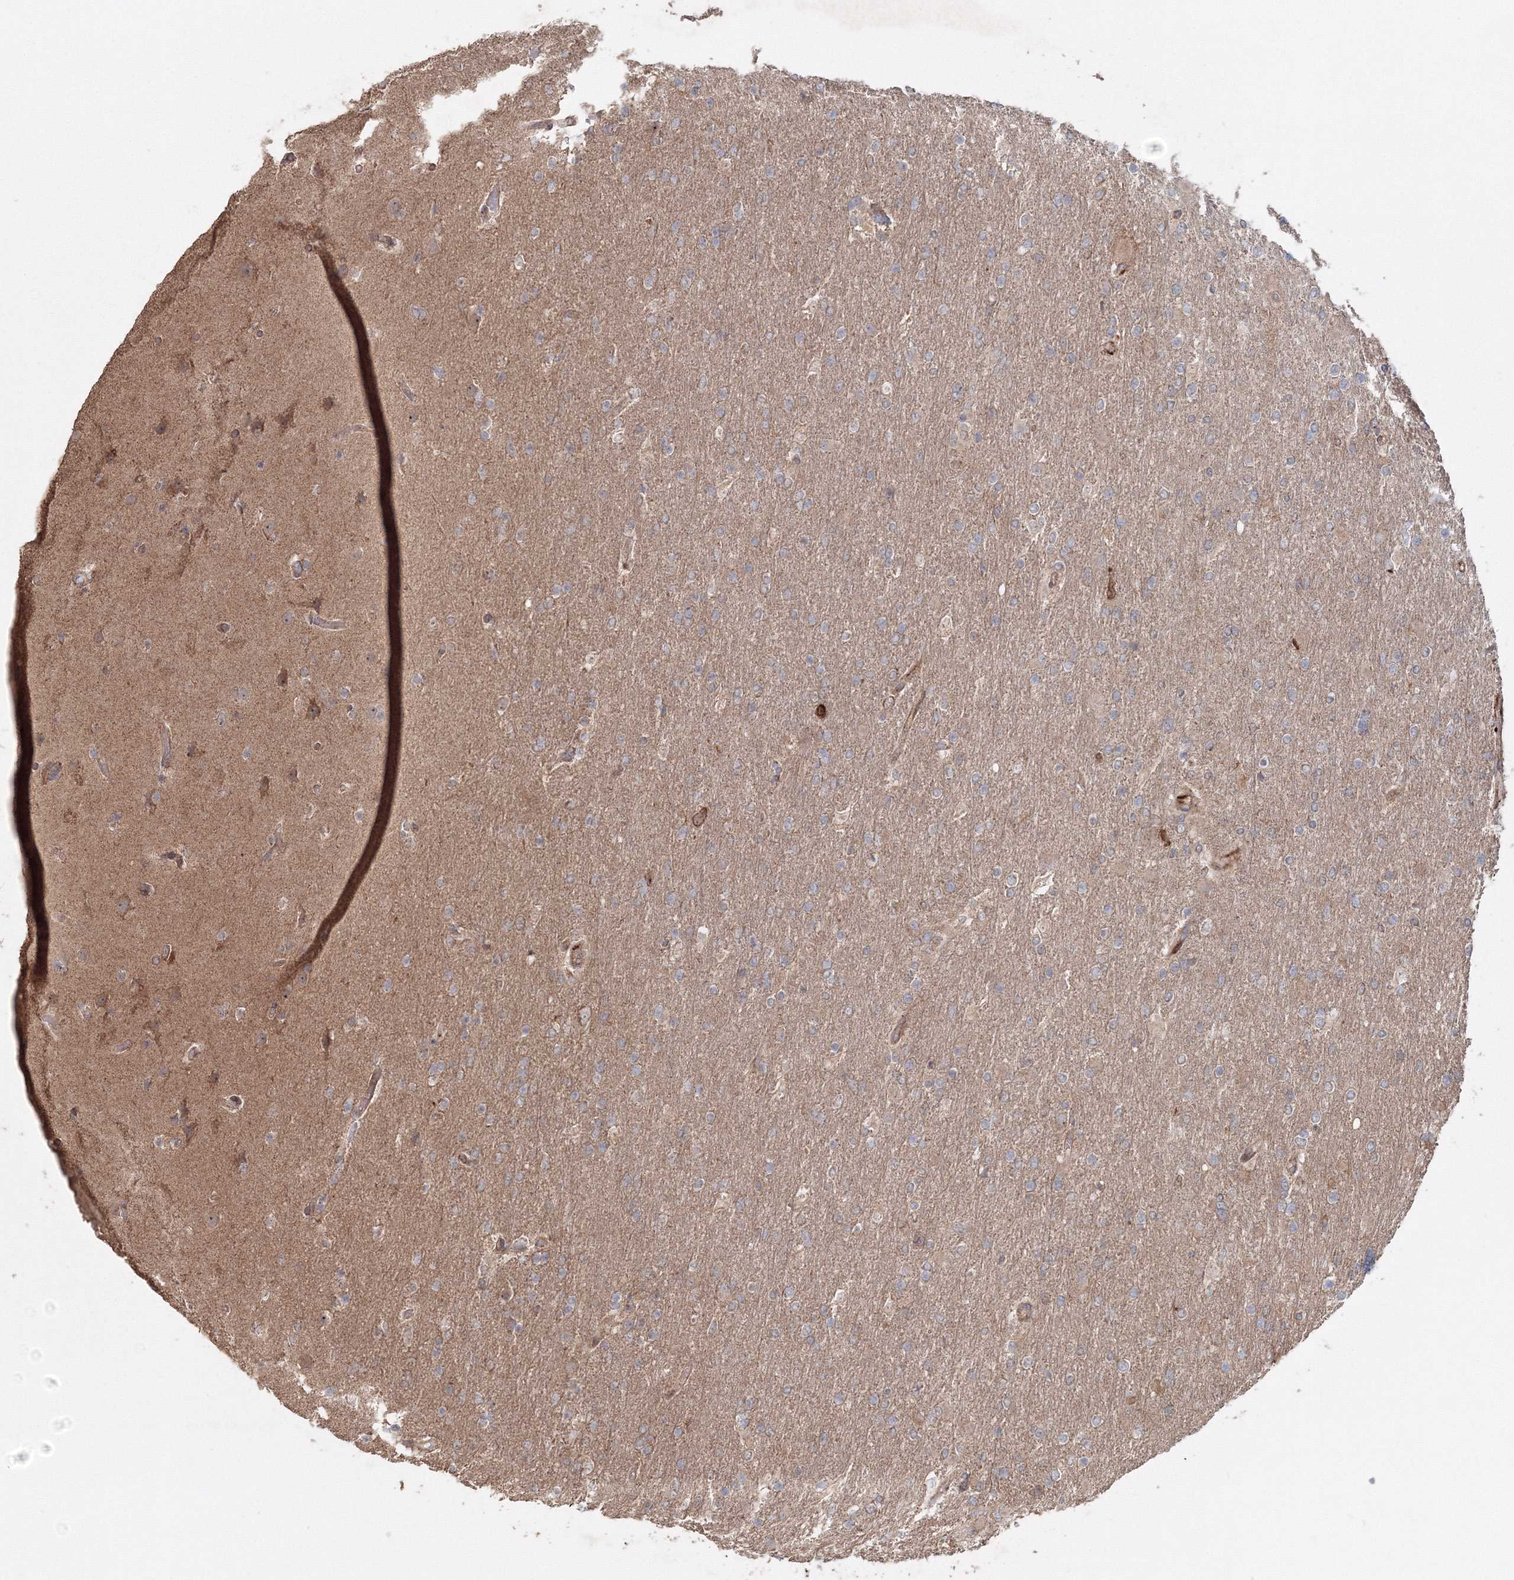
{"staining": {"intensity": "weak", "quantity": "25%-75%", "location": "cytoplasmic/membranous"}, "tissue": "glioma", "cell_type": "Tumor cells", "image_type": "cancer", "snomed": [{"axis": "morphology", "description": "Glioma, malignant, High grade"}, {"axis": "topography", "description": "Cerebral cortex"}], "caption": "DAB (3,3'-diaminobenzidine) immunohistochemical staining of glioma demonstrates weak cytoplasmic/membranous protein staining in approximately 25%-75% of tumor cells.", "gene": "ANAPC16", "patient": {"sex": "female", "age": 36}}